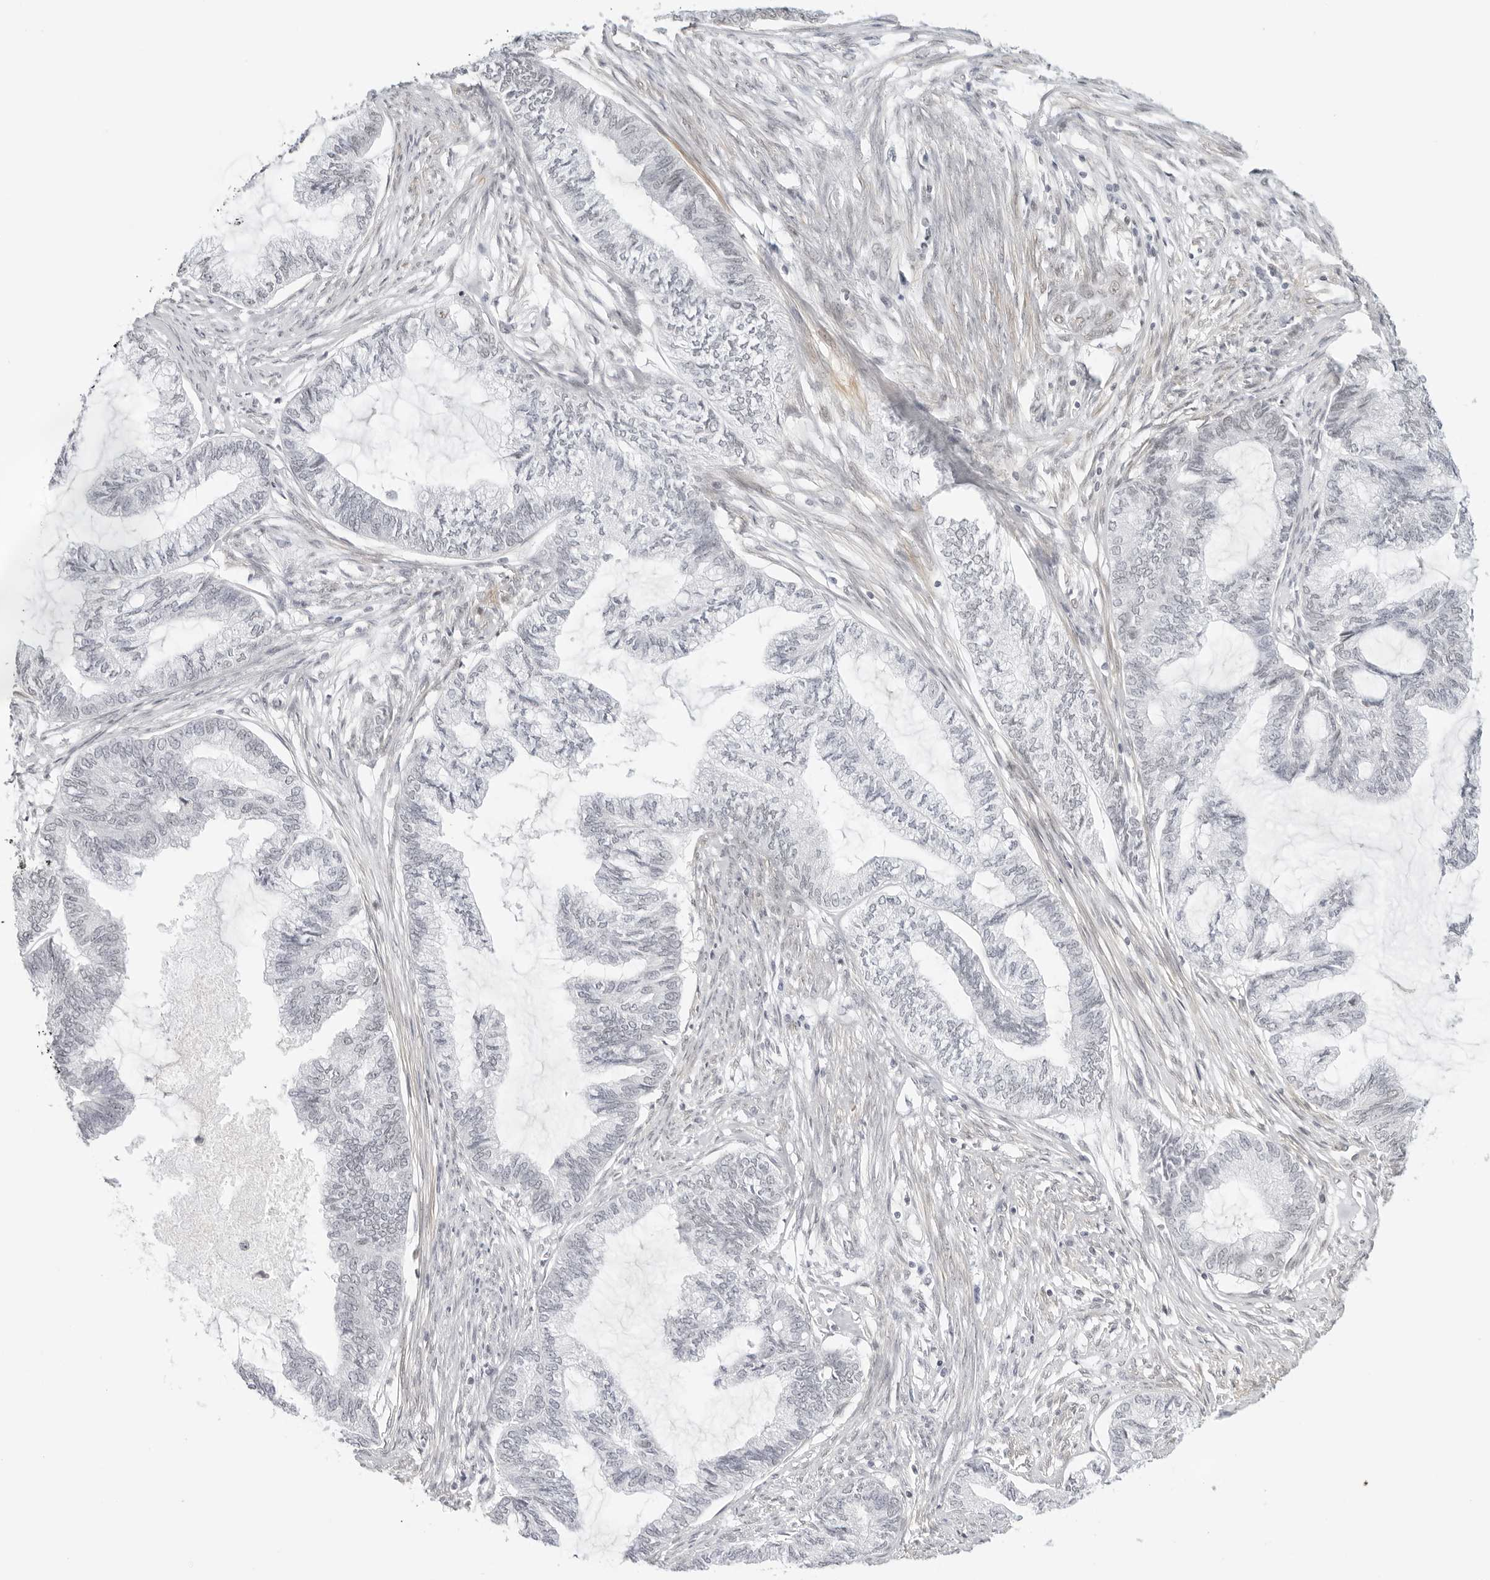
{"staining": {"intensity": "negative", "quantity": "none", "location": "none"}, "tissue": "endometrial cancer", "cell_type": "Tumor cells", "image_type": "cancer", "snomed": [{"axis": "morphology", "description": "Adenocarcinoma, NOS"}, {"axis": "topography", "description": "Endometrium"}], "caption": "DAB (3,3'-diaminobenzidine) immunohistochemical staining of endometrial cancer shows no significant positivity in tumor cells.", "gene": "TCIM", "patient": {"sex": "female", "age": 86}}